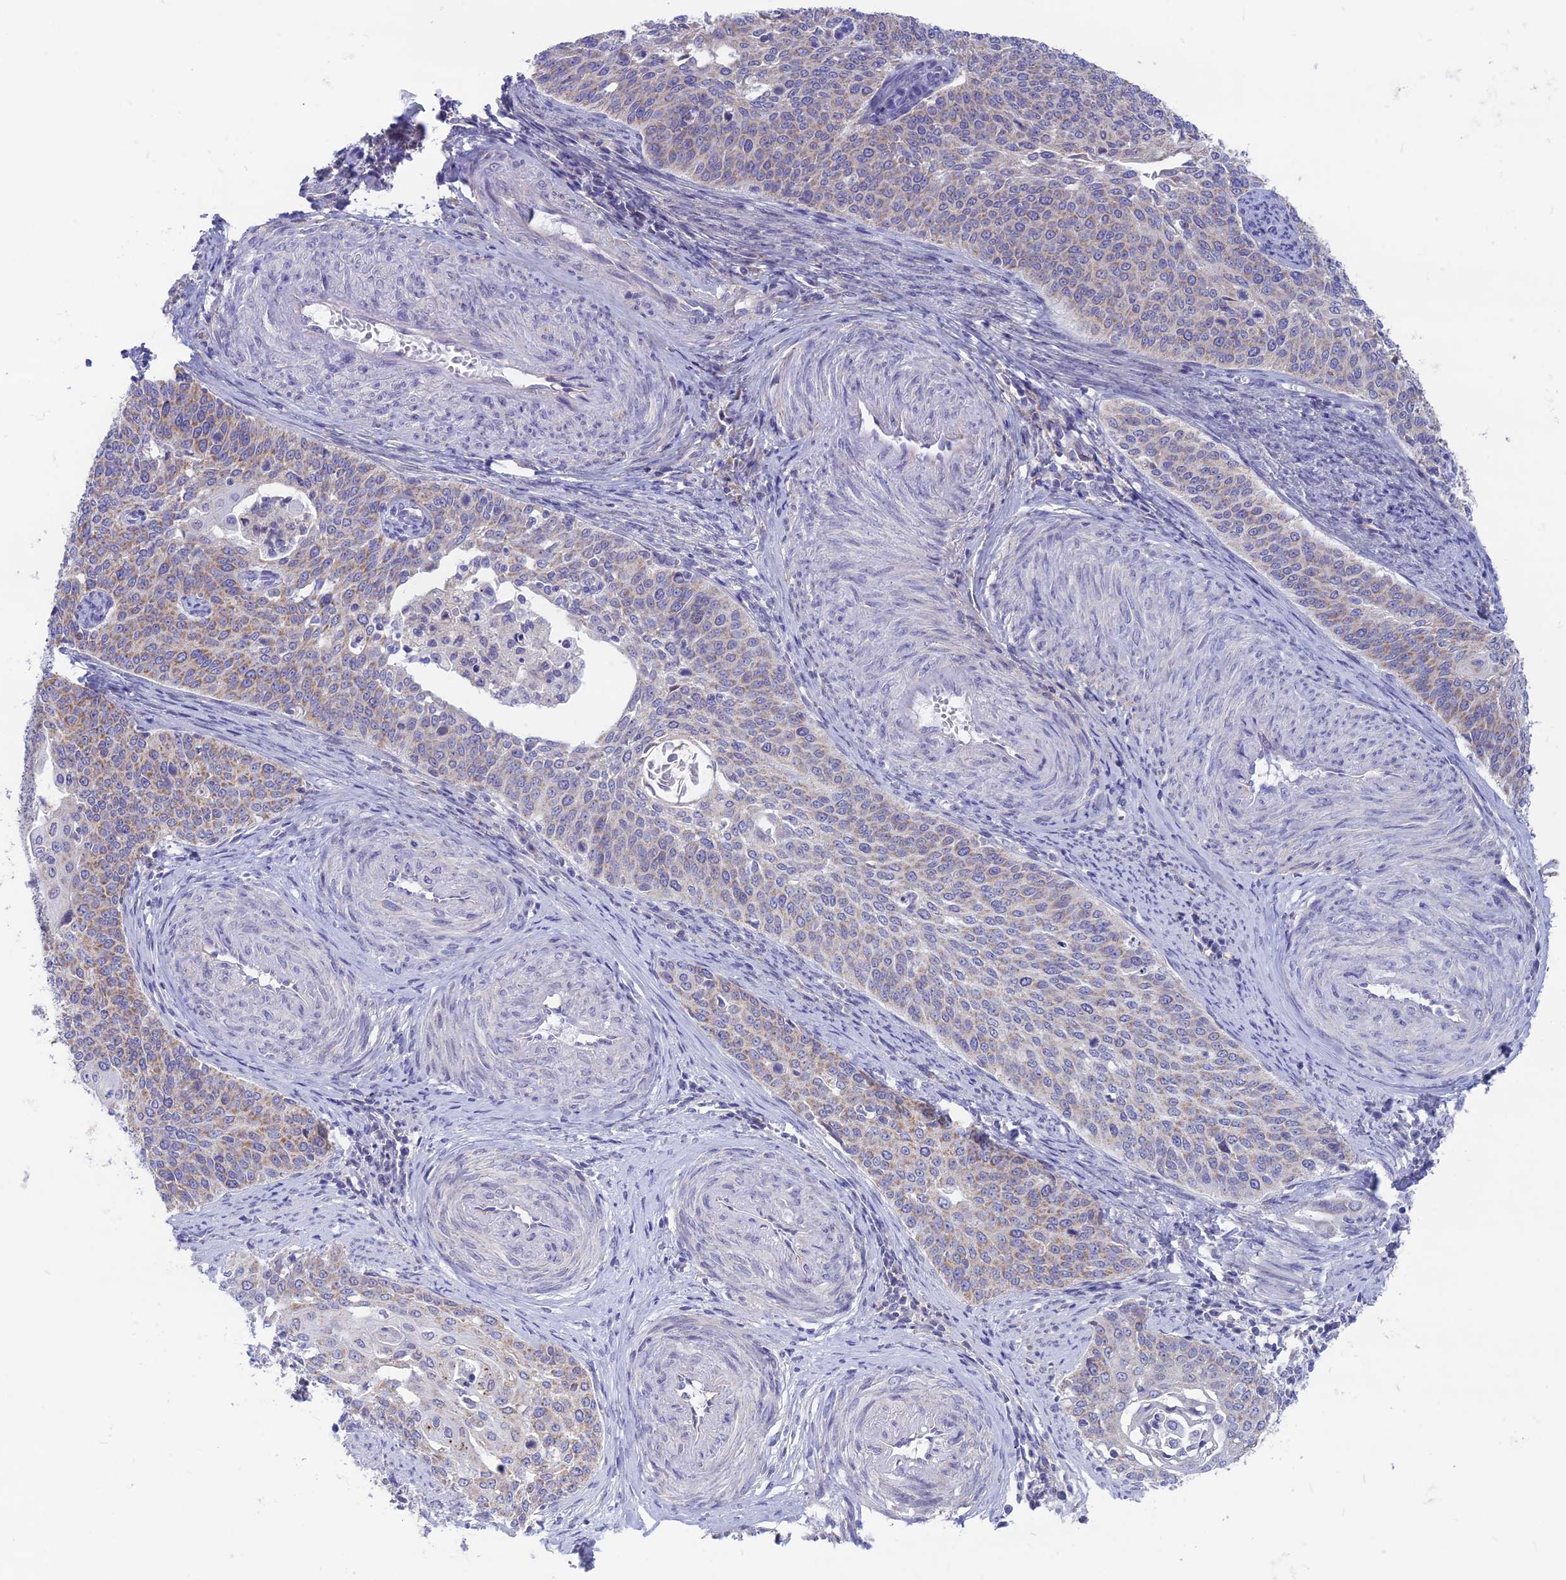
{"staining": {"intensity": "weak", "quantity": "25%-75%", "location": "cytoplasmic/membranous"}, "tissue": "cervical cancer", "cell_type": "Tumor cells", "image_type": "cancer", "snomed": [{"axis": "morphology", "description": "Squamous cell carcinoma, NOS"}, {"axis": "topography", "description": "Cervix"}], "caption": "Immunohistochemistry (IHC) (DAB) staining of cervical cancer (squamous cell carcinoma) reveals weak cytoplasmic/membranous protein positivity in about 25%-75% of tumor cells.", "gene": "PLAC9", "patient": {"sex": "female", "age": 44}}